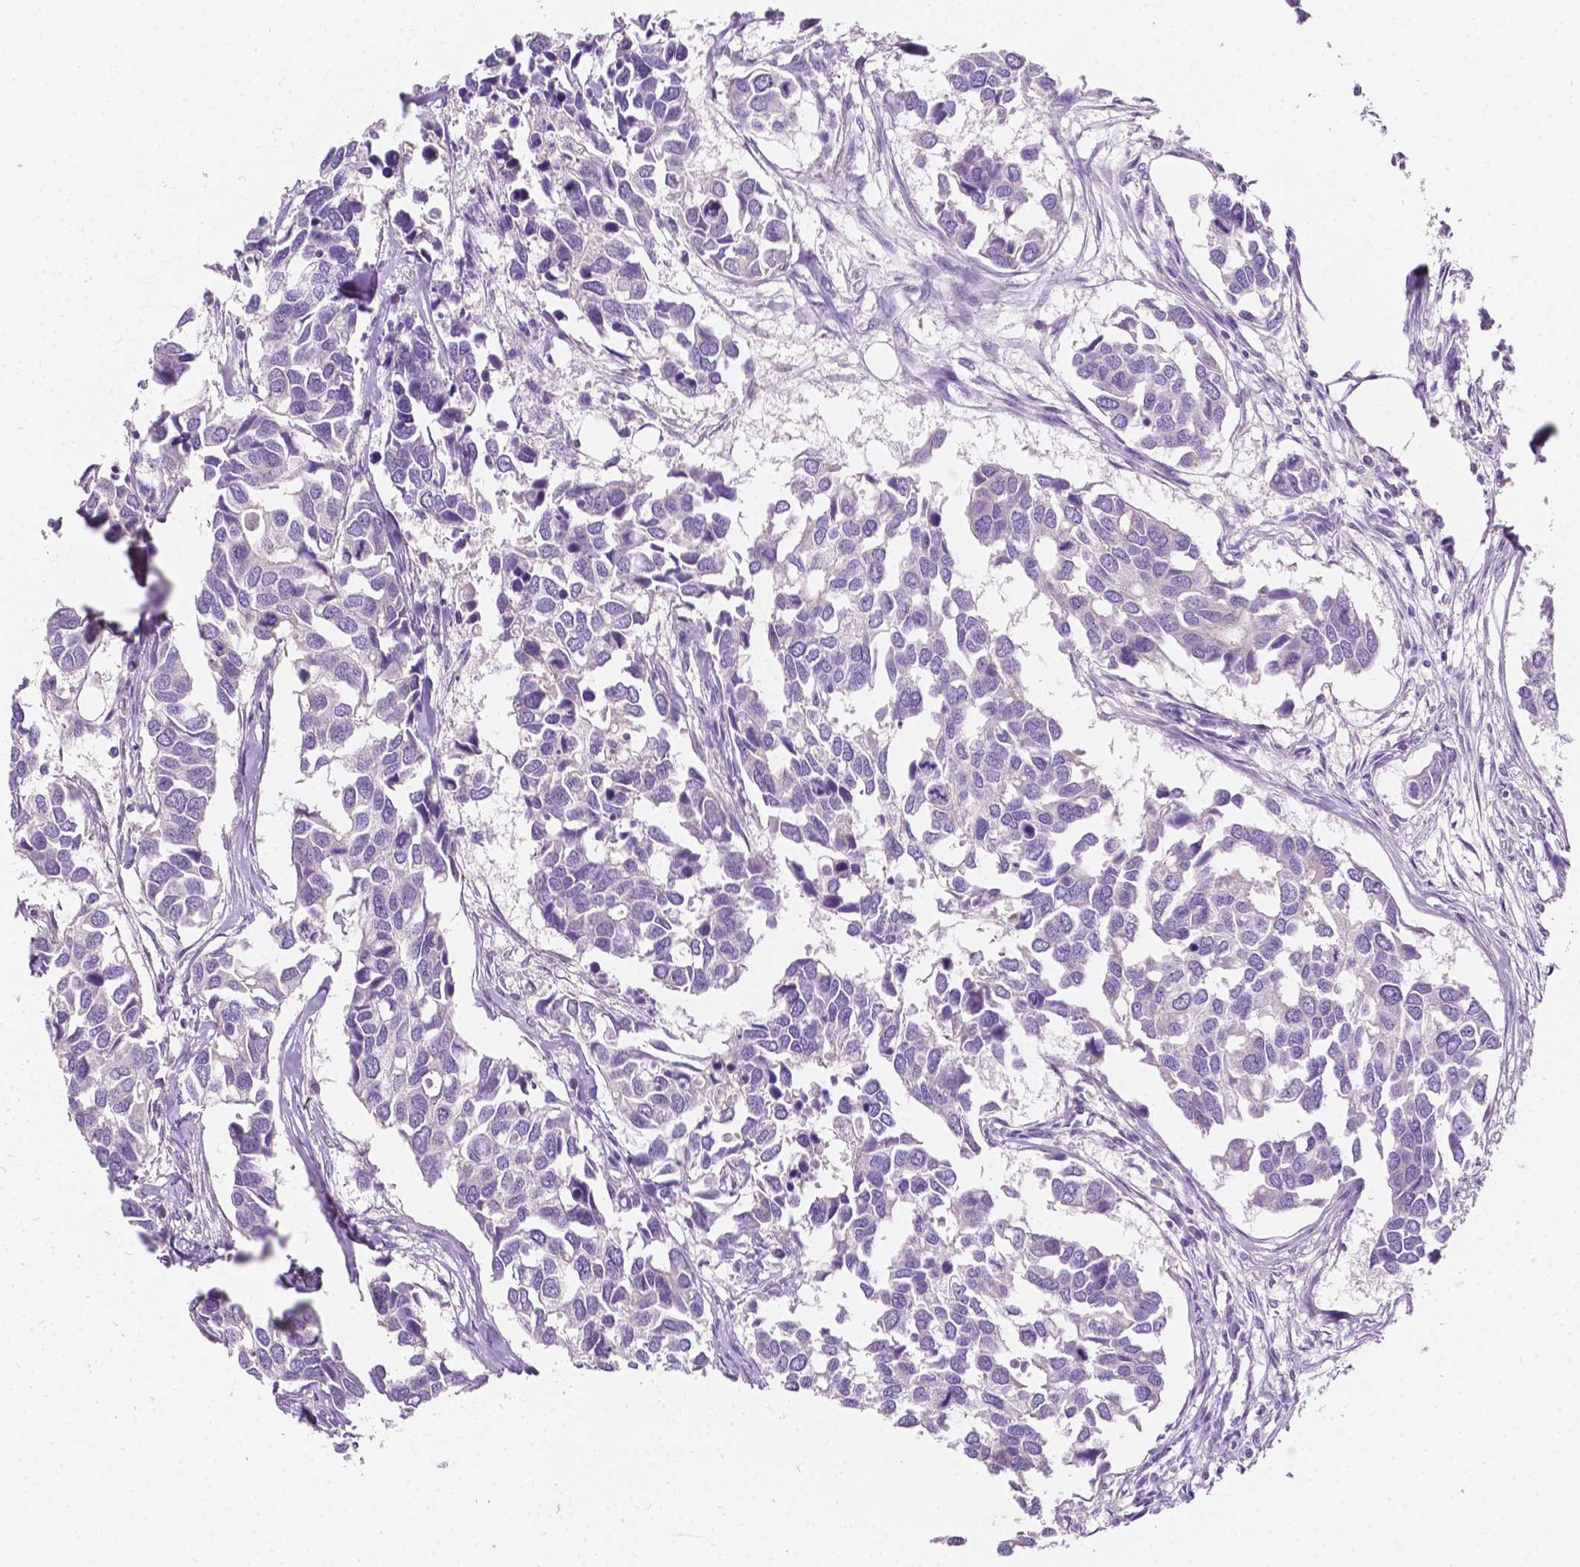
{"staining": {"intensity": "negative", "quantity": "none", "location": "none"}, "tissue": "breast cancer", "cell_type": "Tumor cells", "image_type": "cancer", "snomed": [{"axis": "morphology", "description": "Duct carcinoma"}, {"axis": "topography", "description": "Breast"}], "caption": "Breast cancer stained for a protein using immunohistochemistry reveals no positivity tumor cells.", "gene": "SIRT2", "patient": {"sex": "female", "age": 83}}